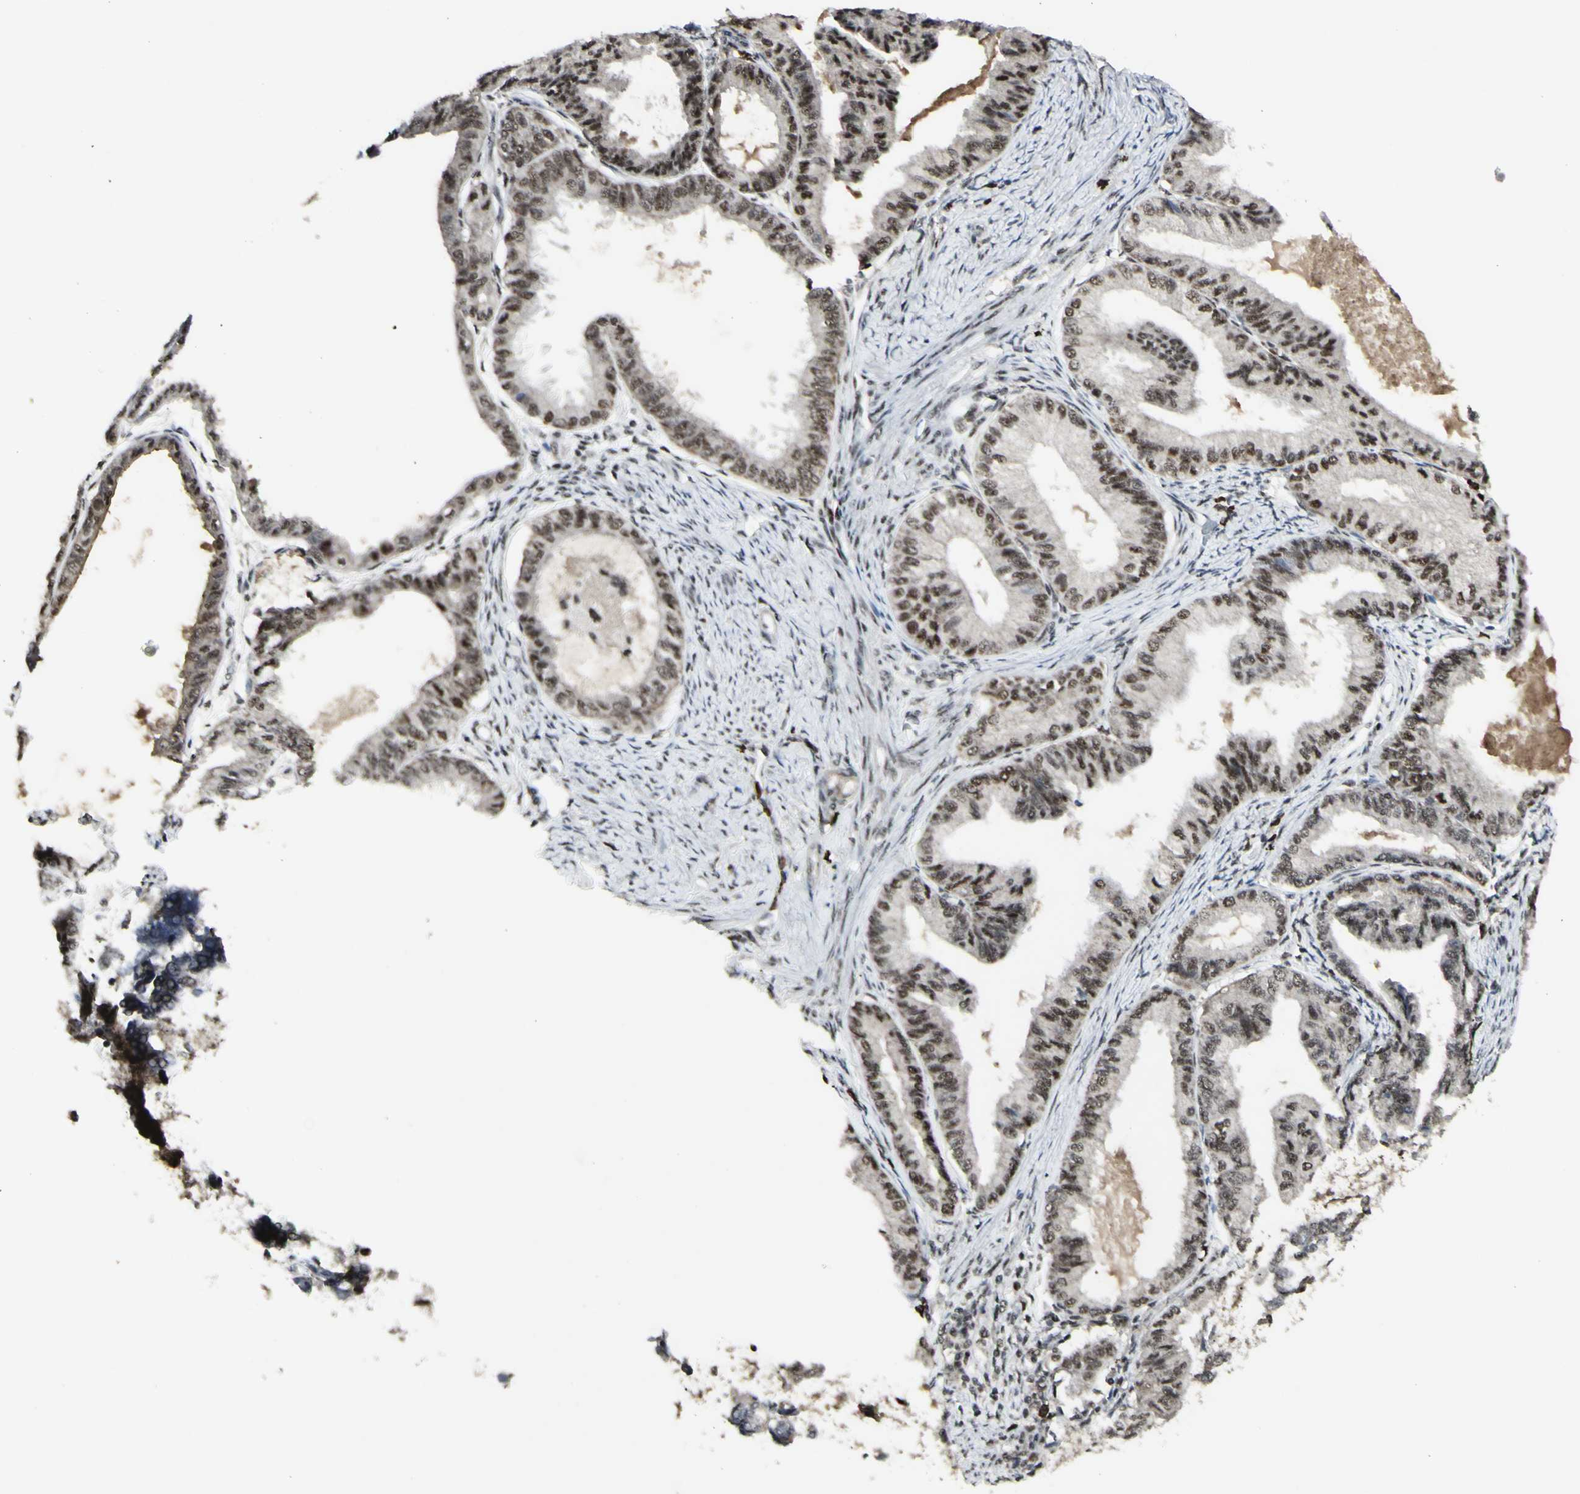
{"staining": {"intensity": "moderate", "quantity": ">75%", "location": "nuclear"}, "tissue": "endometrial cancer", "cell_type": "Tumor cells", "image_type": "cancer", "snomed": [{"axis": "morphology", "description": "Adenocarcinoma, NOS"}, {"axis": "topography", "description": "Endometrium"}], "caption": "Adenocarcinoma (endometrial) stained for a protein (brown) exhibits moderate nuclear positive positivity in about >75% of tumor cells.", "gene": "CCNT1", "patient": {"sex": "female", "age": 86}}